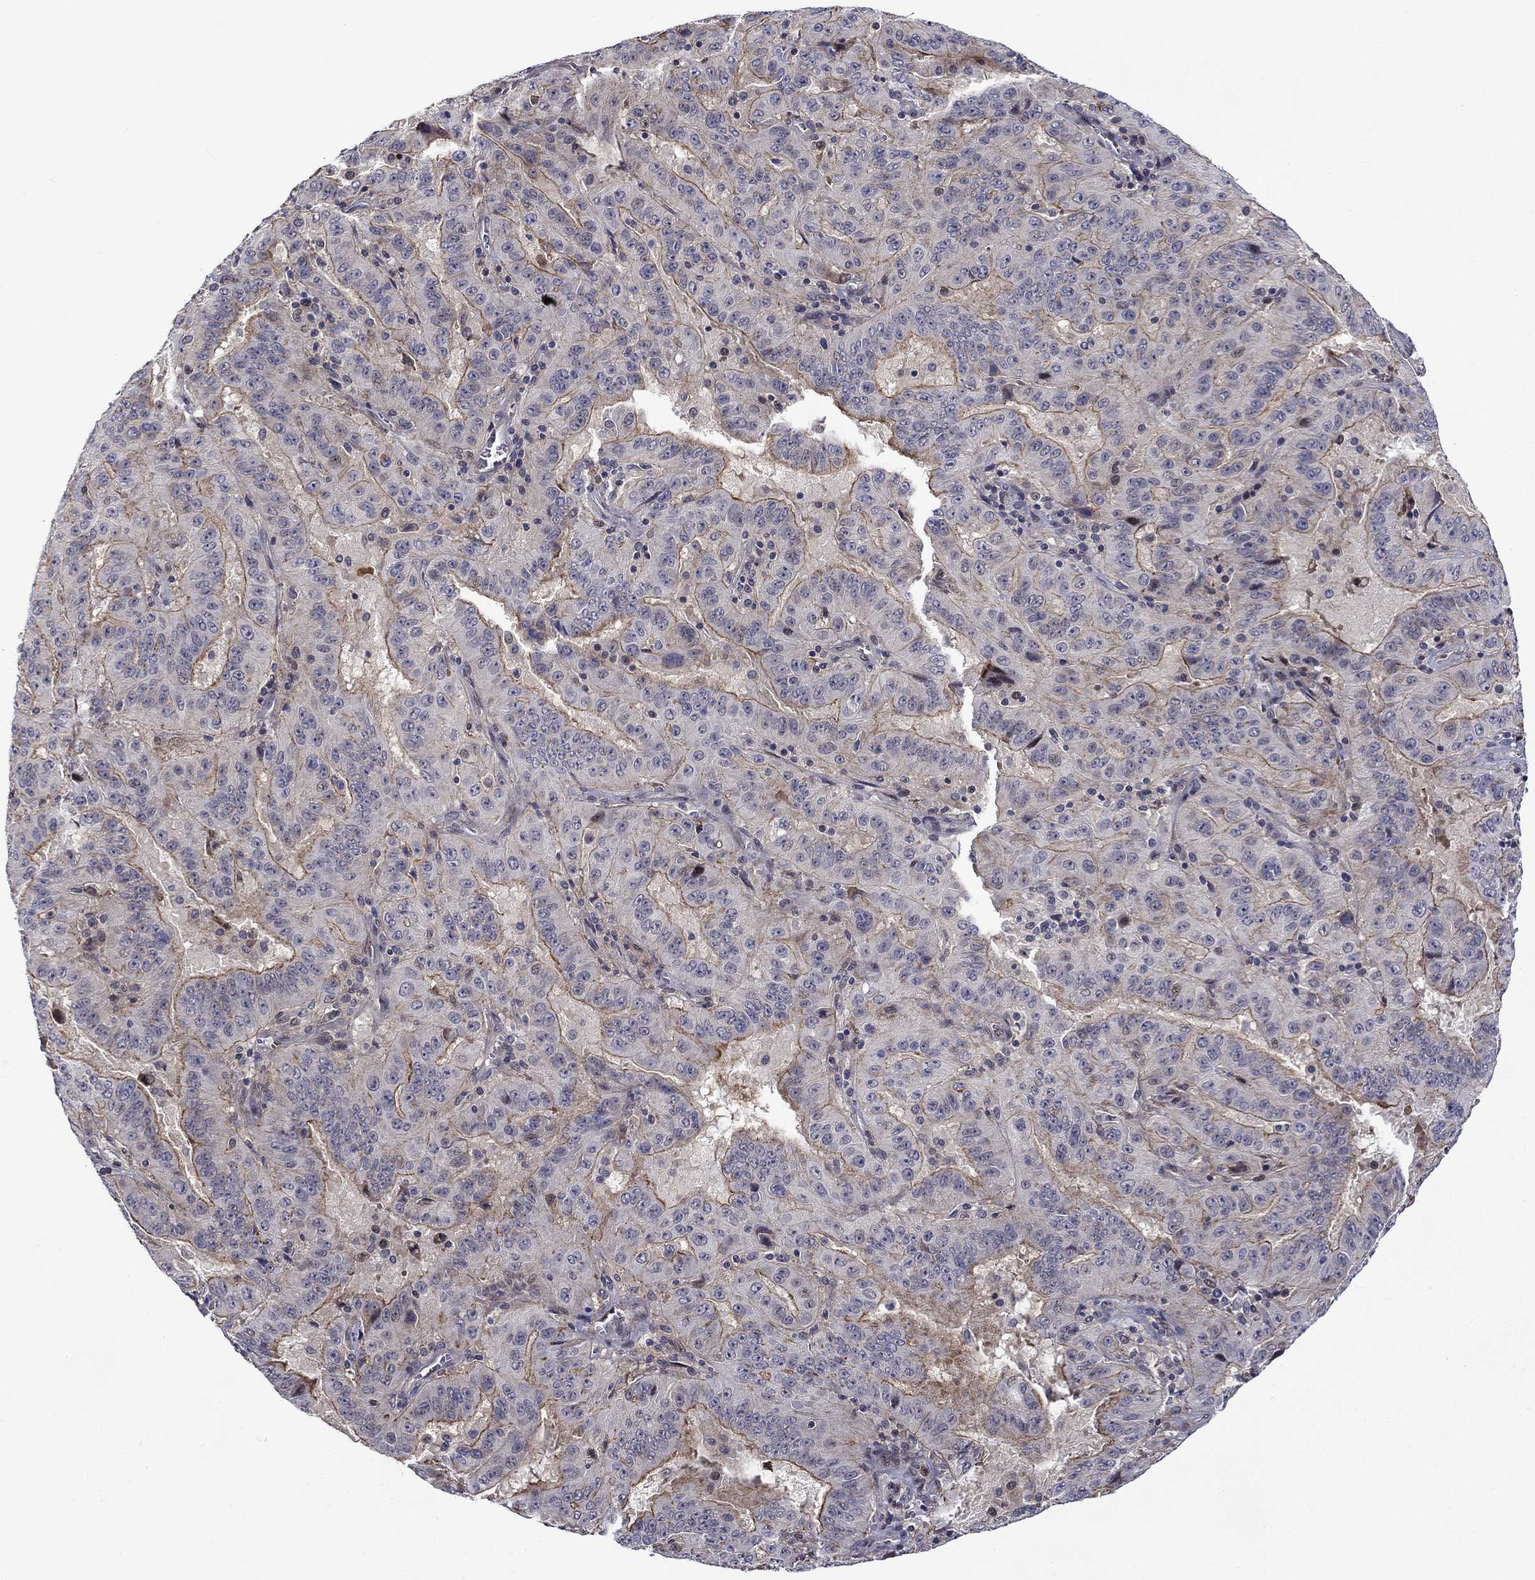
{"staining": {"intensity": "moderate", "quantity": "25%-75%", "location": "cytoplasmic/membranous"}, "tissue": "pancreatic cancer", "cell_type": "Tumor cells", "image_type": "cancer", "snomed": [{"axis": "morphology", "description": "Adenocarcinoma, NOS"}, {"axis": "topography", "description": "Pancreas"}], "caption": "Immunohistochemistry (IHC) (DAB (3,3'-diaminobenzidine)) staining of human pancreatic adenocarcinoma exhibits moderate cytoplasmic/membranous protein staining in approximately 25%-75% of tumor cells. The staining was performed using DAB (3,3'-diaminobenzidine), with brown indicating positive protein expression. Nuclei are stained blue with hematoxylin.", "gene": "B3GAT1", "patient": {"sex": "male", "age": 63}}